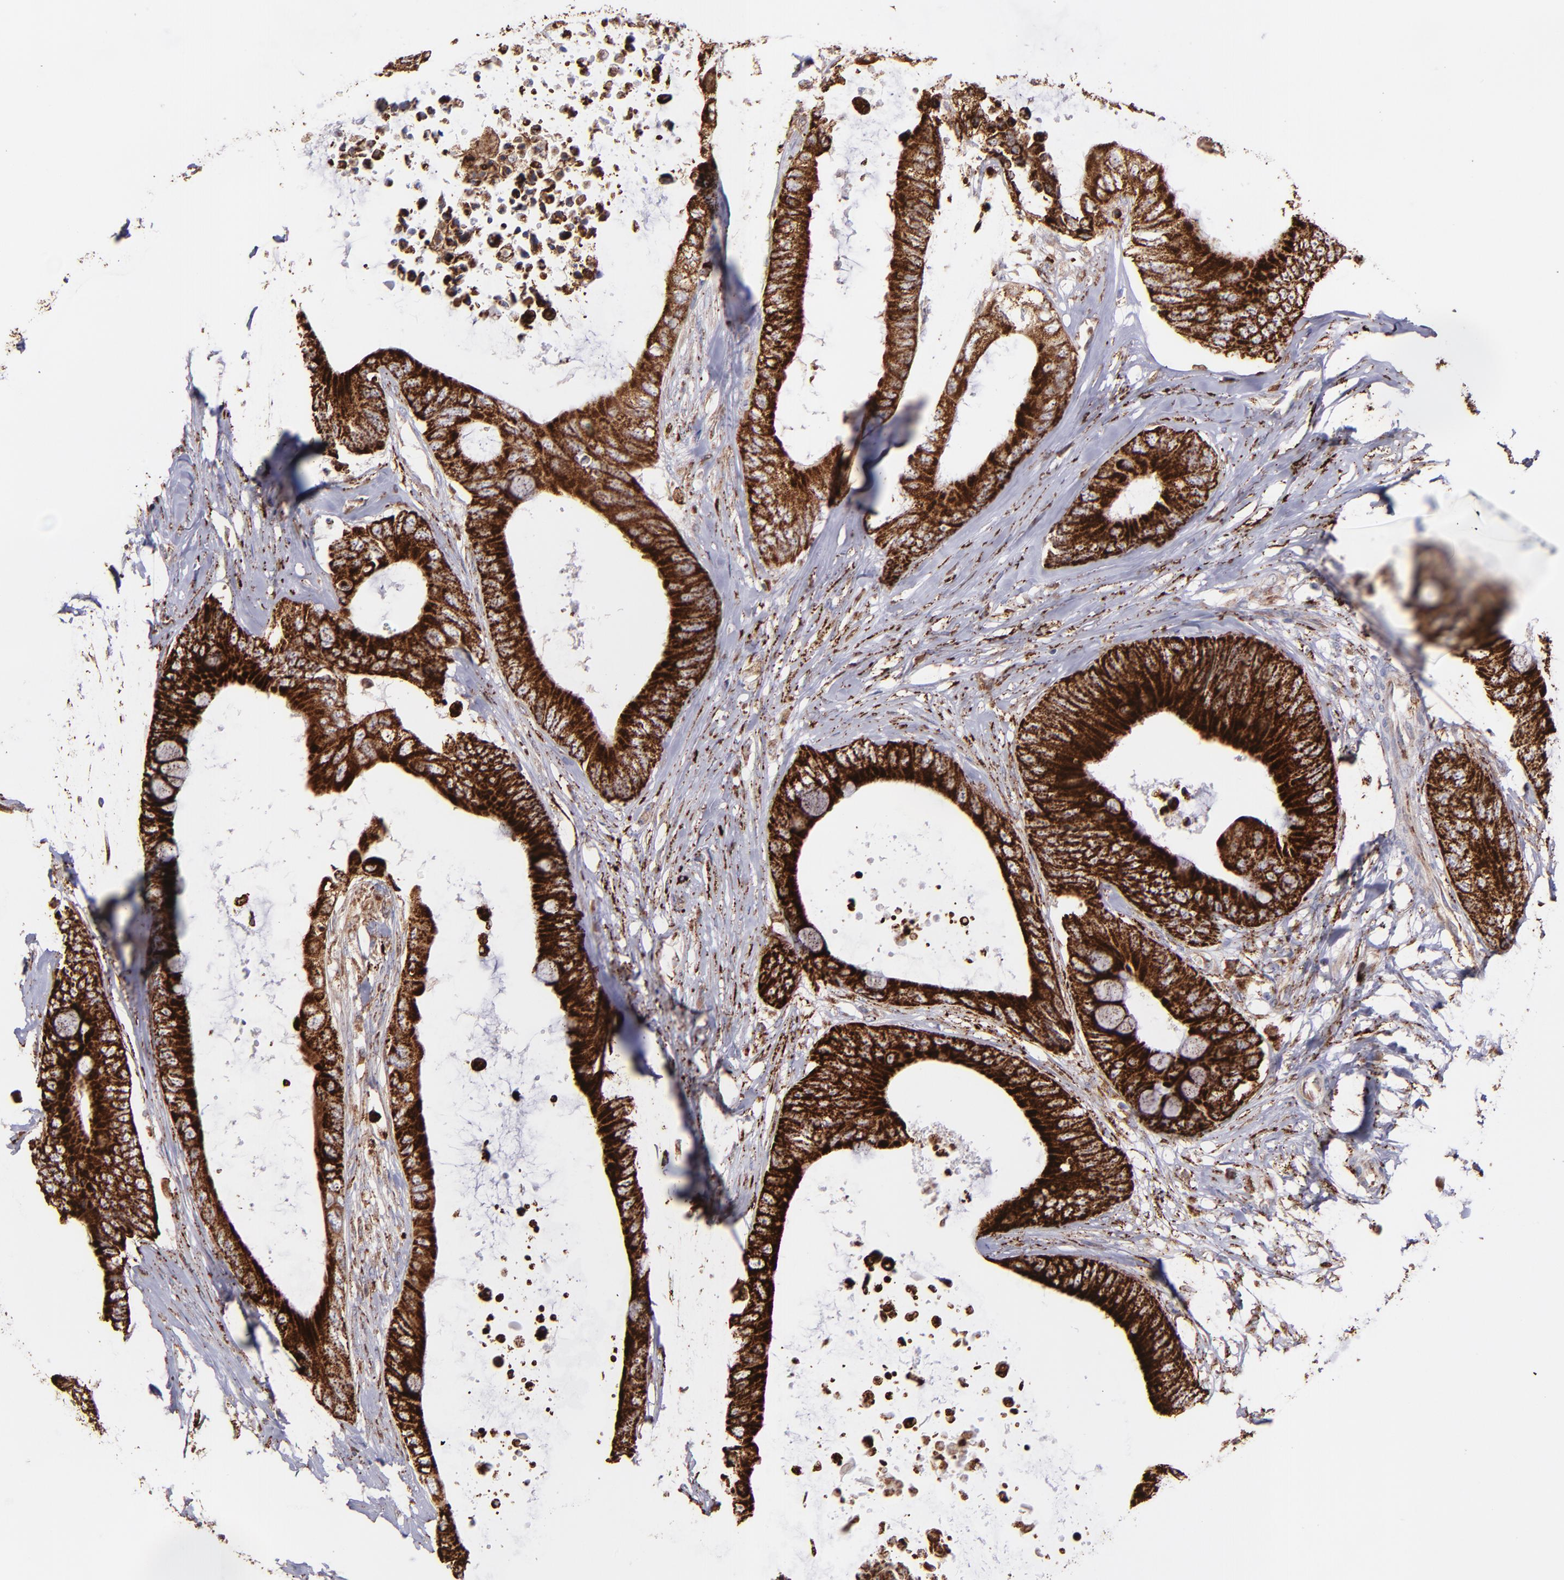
{"staining": {"intensity": "strong", "quantity": ">75%", "location": "cytoplasmic/membranous"}, "tissue": "colorectal cancer", "cell_type": "Tumor cells", "image_type": "cancer", "snomed": [{"axis": "morphology", "description": "Normal tissue, NOS"}, {"axis": "morphology", "description": "Adenocarcinoma, NOS"}, {"axis": "topography", "description": "Rectum"}, {"axis": "topography", "description": "Peripheral nerve tissue"}], "caption": "Adenocarcinoma (colorectal) stained for a protein displays strong cytoplasmic/membranous positivity in tumor cells.", "gene": "MAOB", "patient": {"sex": "female", "age": 77}}